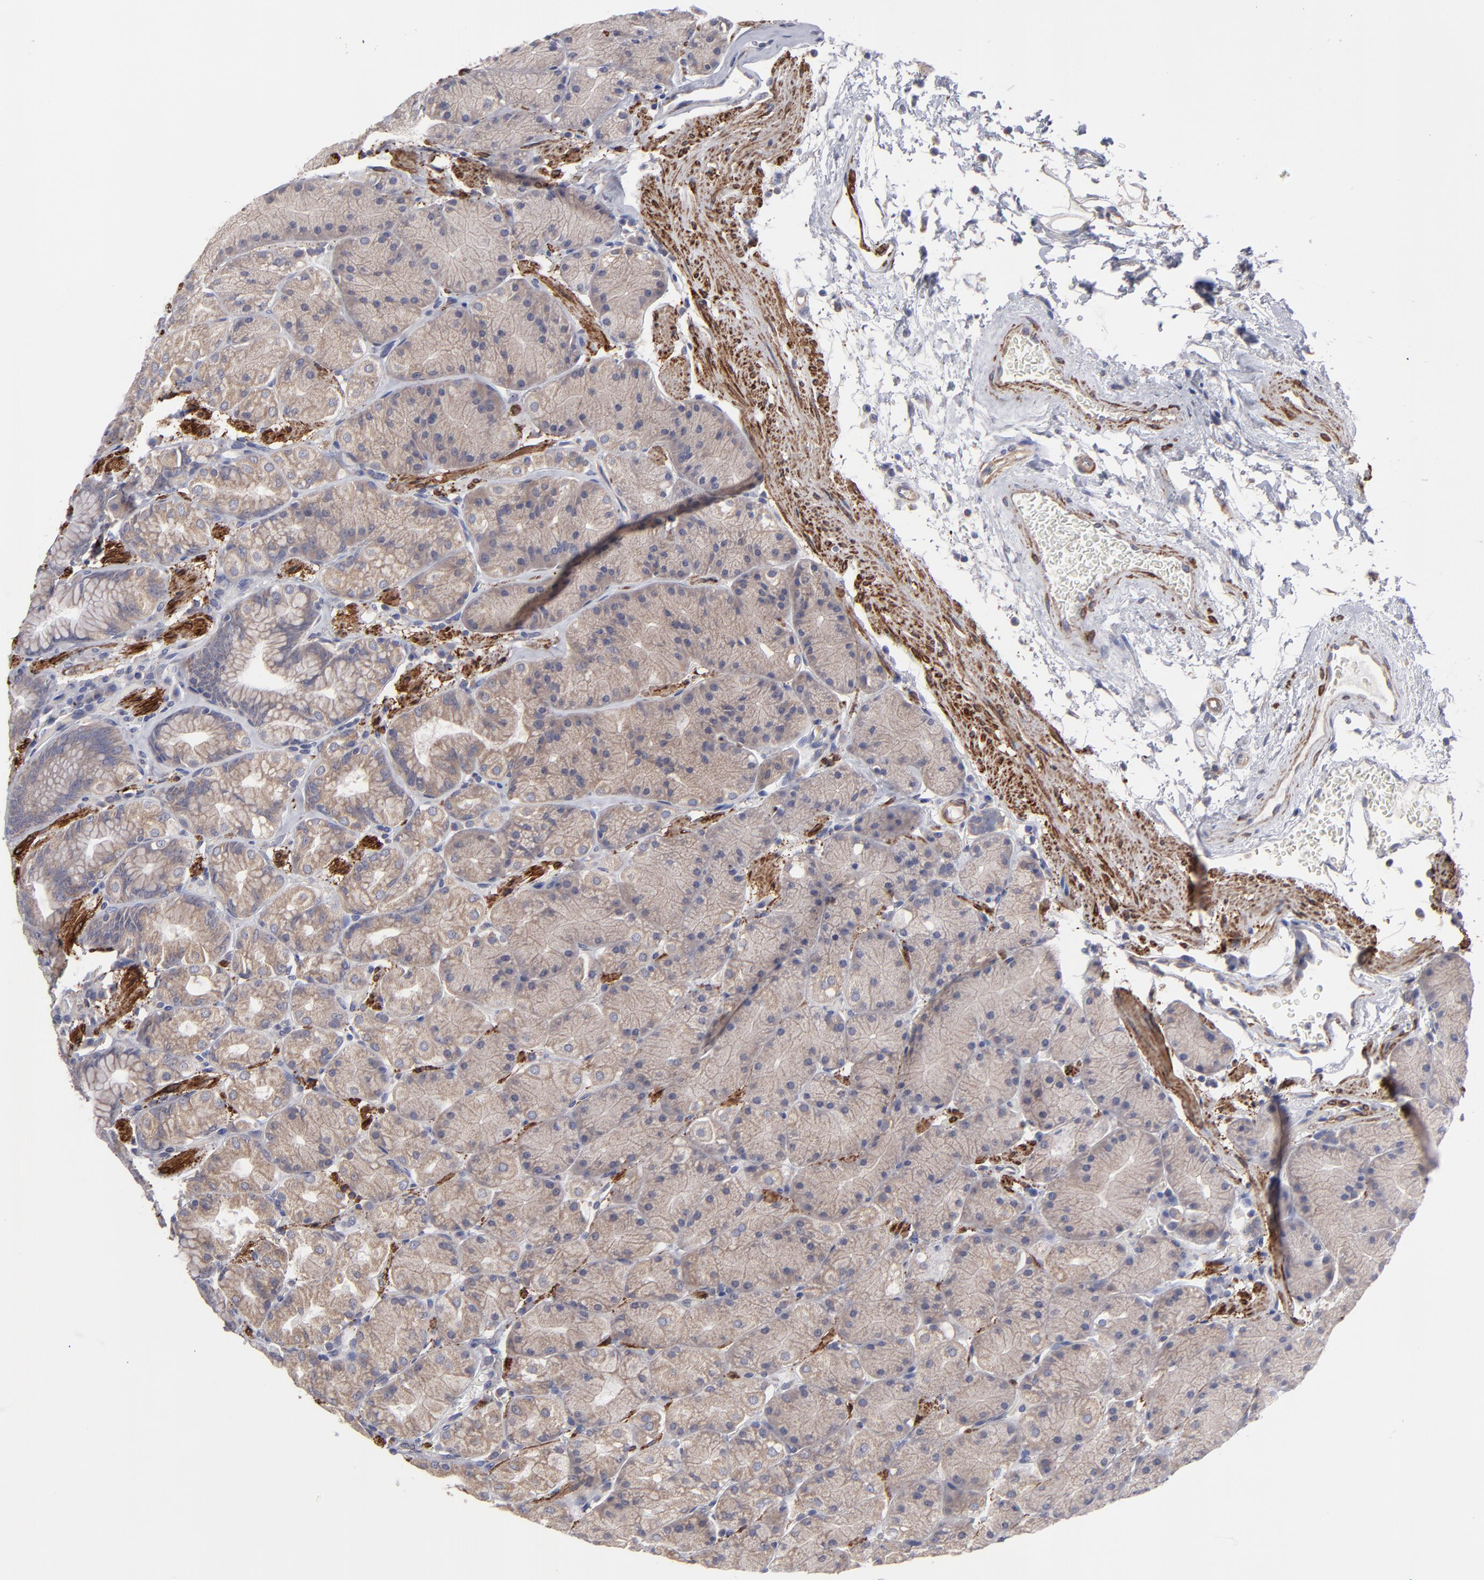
{"staining": {"intensity": "weak", "quantity": "25%-75%", "location": "cytoplasmic/membranous"}, "tissue": "stomach", "cell_type": "Glandular cells", "image_type": "normal", "snomed": [{"axis": "morphology", "description": "Normal tissue, NOS"}, {"axis": "topography", "description": "Stomach, upper"}, {"axis": "topography", "description": "Stomach"}], "caption": "A brown stain shows weak cytoplasmic/membranous expression of a protein in glandular cells of normal human stomach. The staining is performed using DAB (3,3'-diaminobenzidine) brown chromogen to label protein expression. The nuclei are counter-stained blue using hematoxylin.", "gene": "SLMAP", "patient": {"sex": "male", "age": 76}}